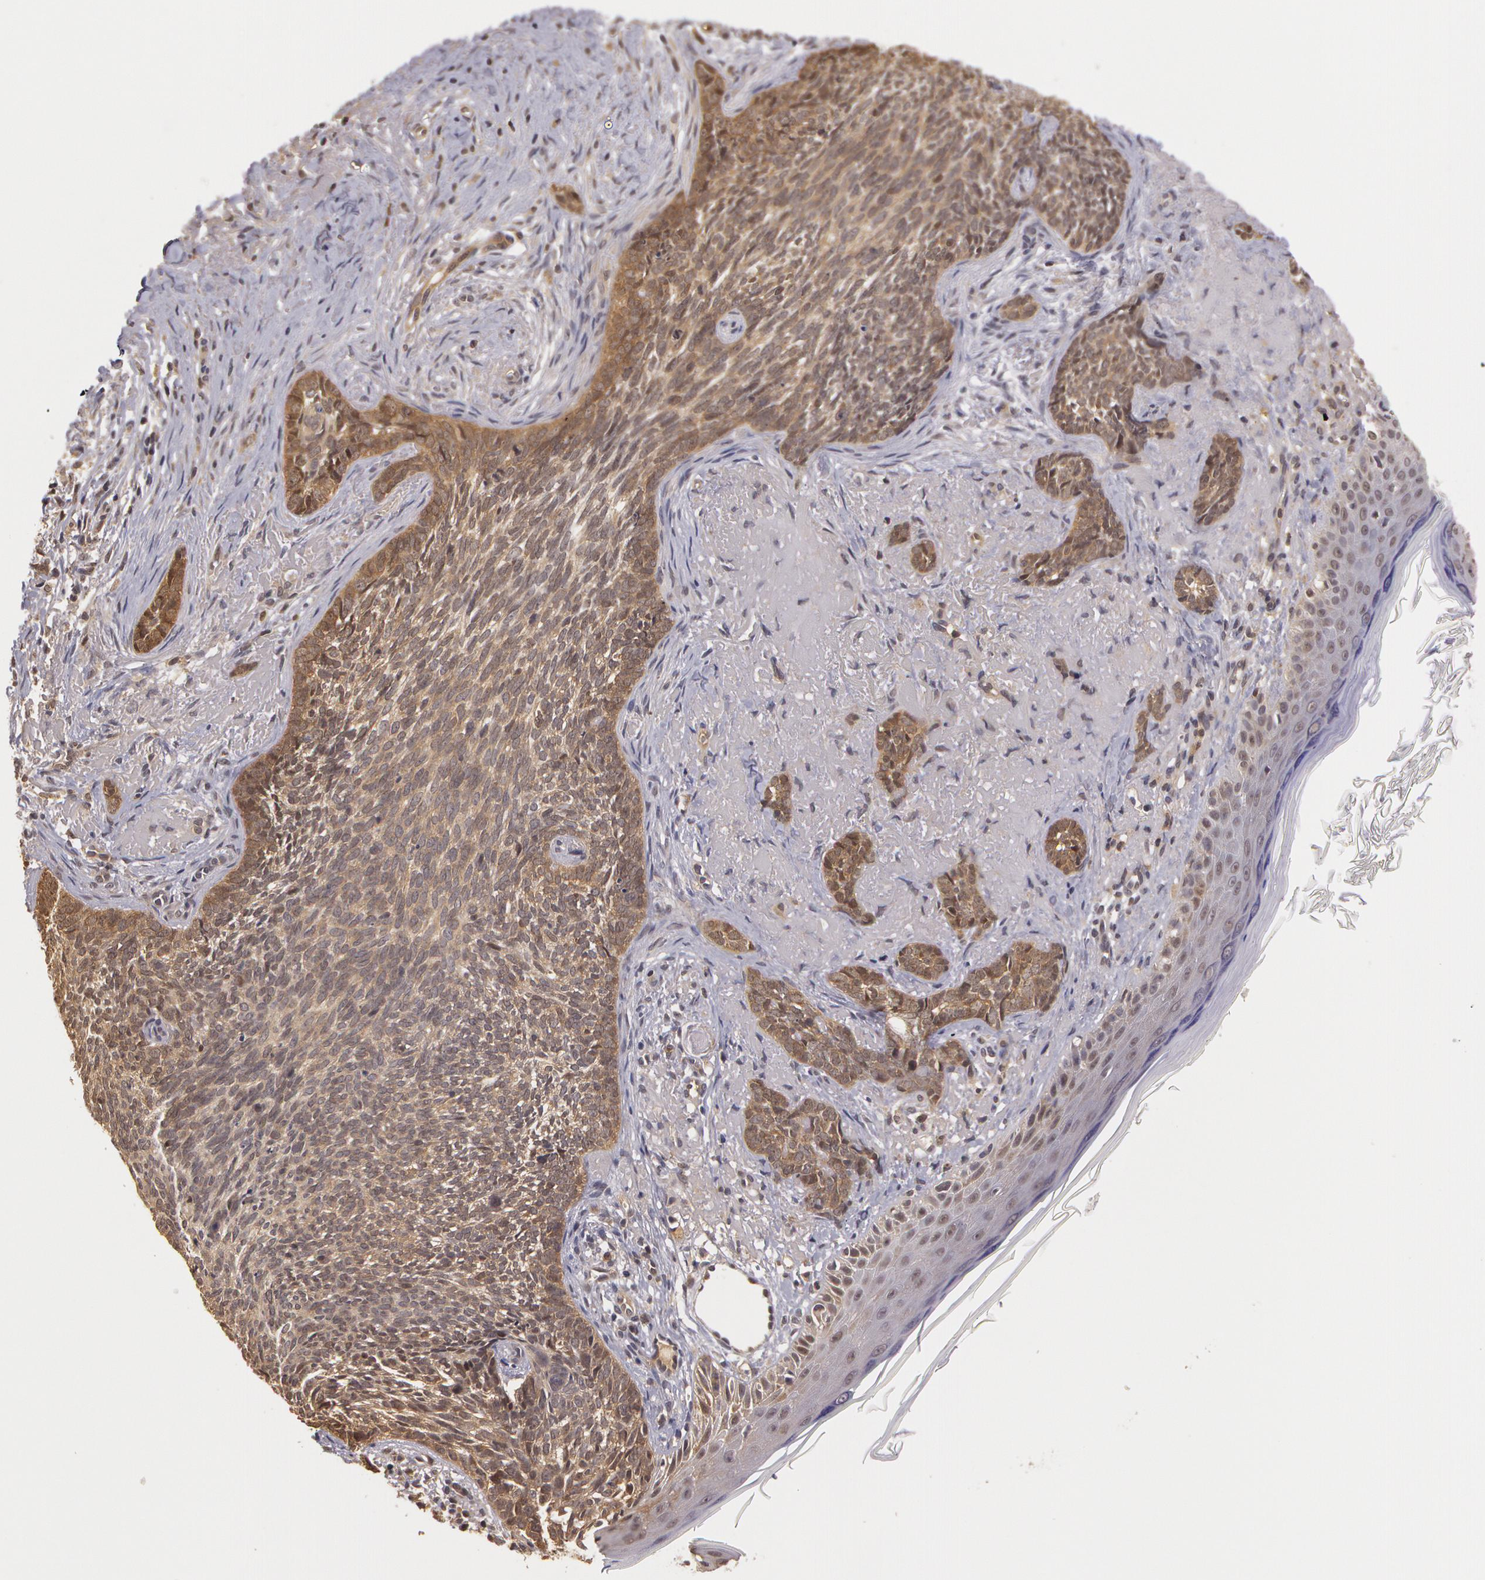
{"staining": {"intensity": "weak", "quantity": ">75%", "location": "cytoplasmic/membranous"}, "tissue": "skin cancer", "cell_type": "Tumor cells", "image_type": "cancer", "snomed": [{"axis": "morphology", "description": "Basal cell carcinoma"}, {"axis": "topography", "description": "Skin"}], "caption": "A high-resolution histopathology image shows IHC staining of skin cancer (basal cell carcinoma), which reveals weak cytoplasmic/membranous positivity in approximately >75% of tumor cells.", "gene": "AHSA1", "patient": {"sex": "female", "age": 81}}